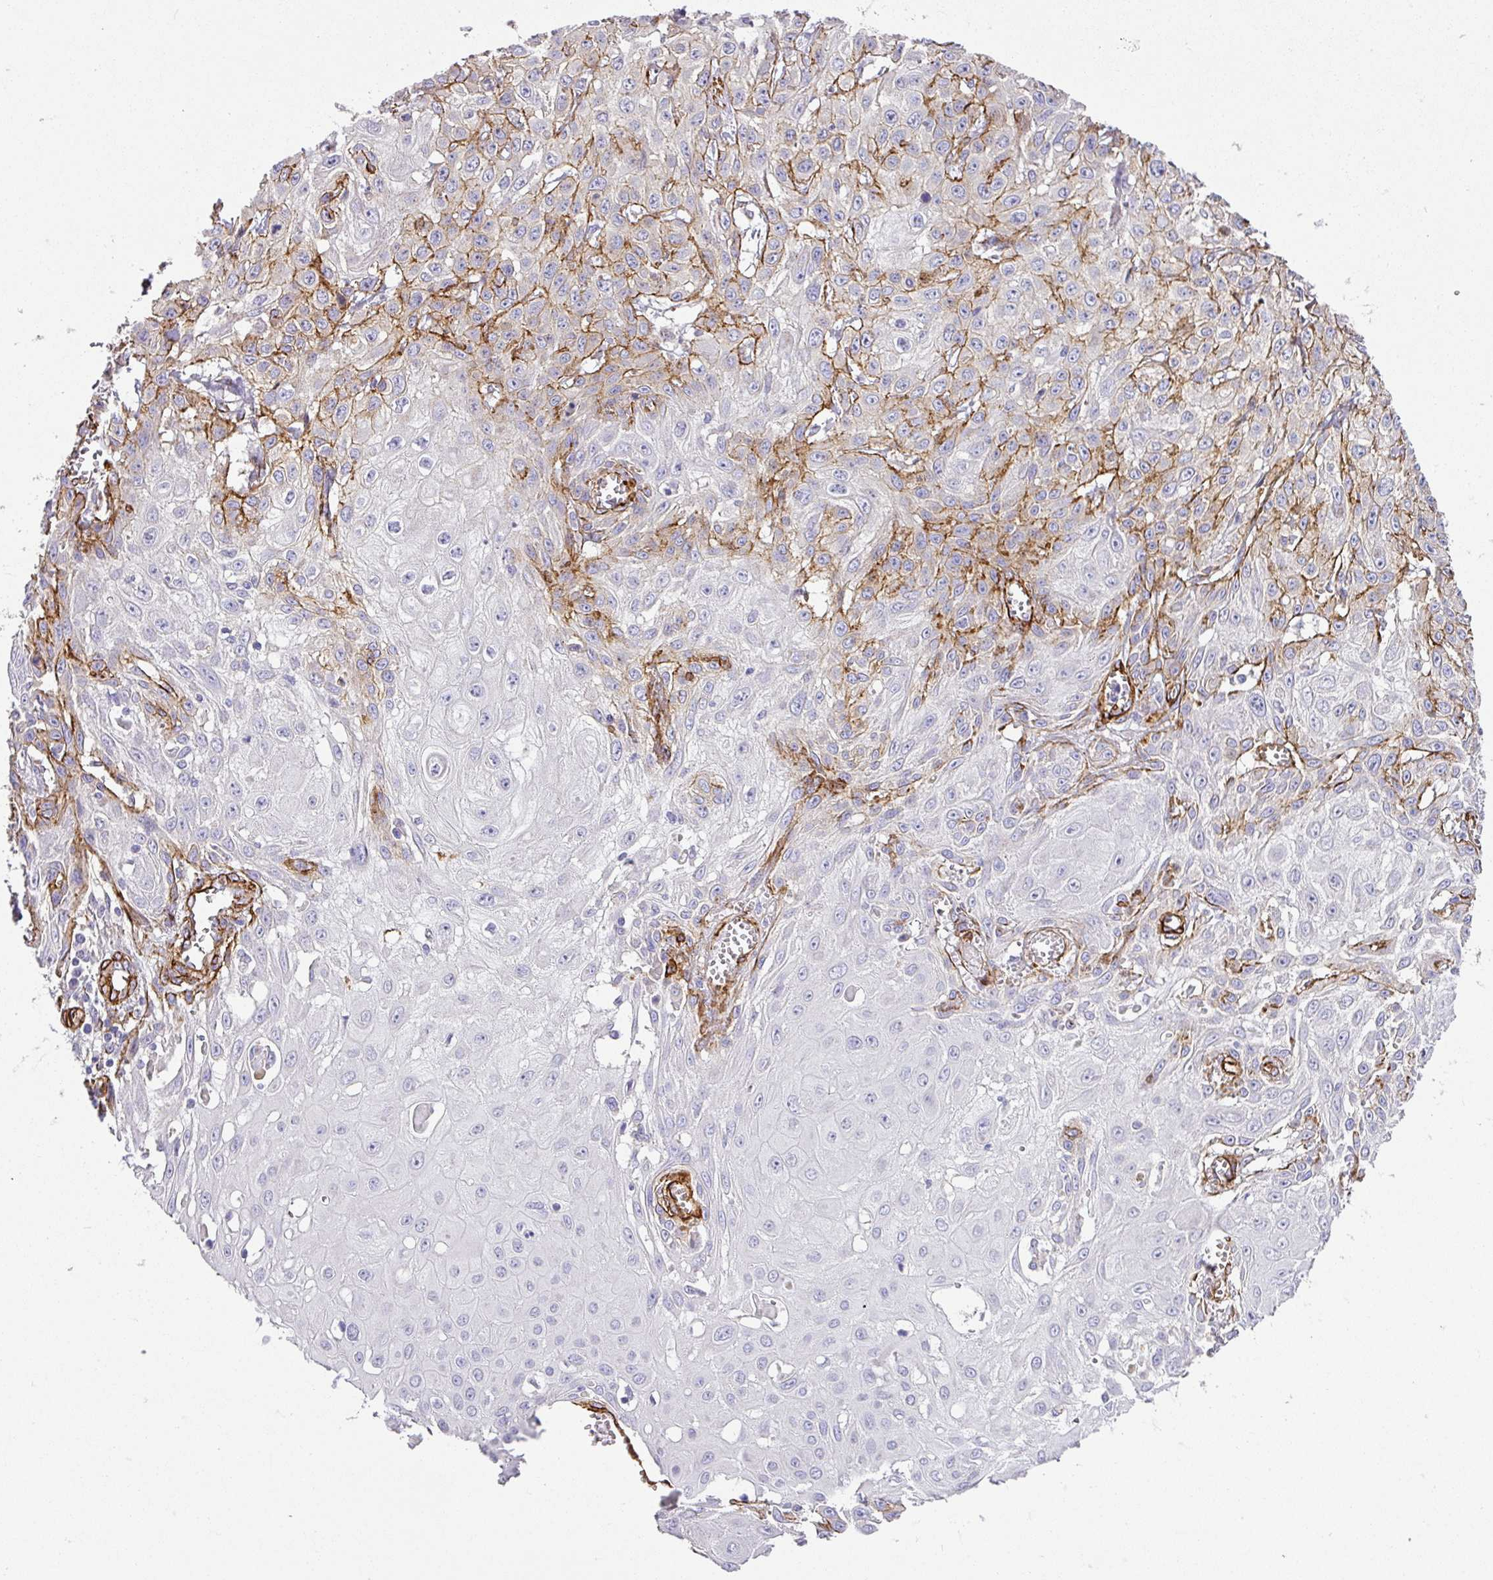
{"staining": {"intensity": "weak", "quantity": "<25%", "location": "cytoplasmic/membranous"}, "tissue": "skin cancer", "cell_type": "Tumor cells", "image_type": "cancer", "snomed": [{"axis": "morphology", "description": "Squamous cell carcinoma, NOS"}, {"axis": "topography", "description": "Skin"}, {"axis": "topography", "description": "Vulva"}], "caption": "Tumor cells are negative for protein expression in human skin squamous cell carcinoma.", "gene": "SLC25A17", "patient": {"sex": "female", "age": 71}}